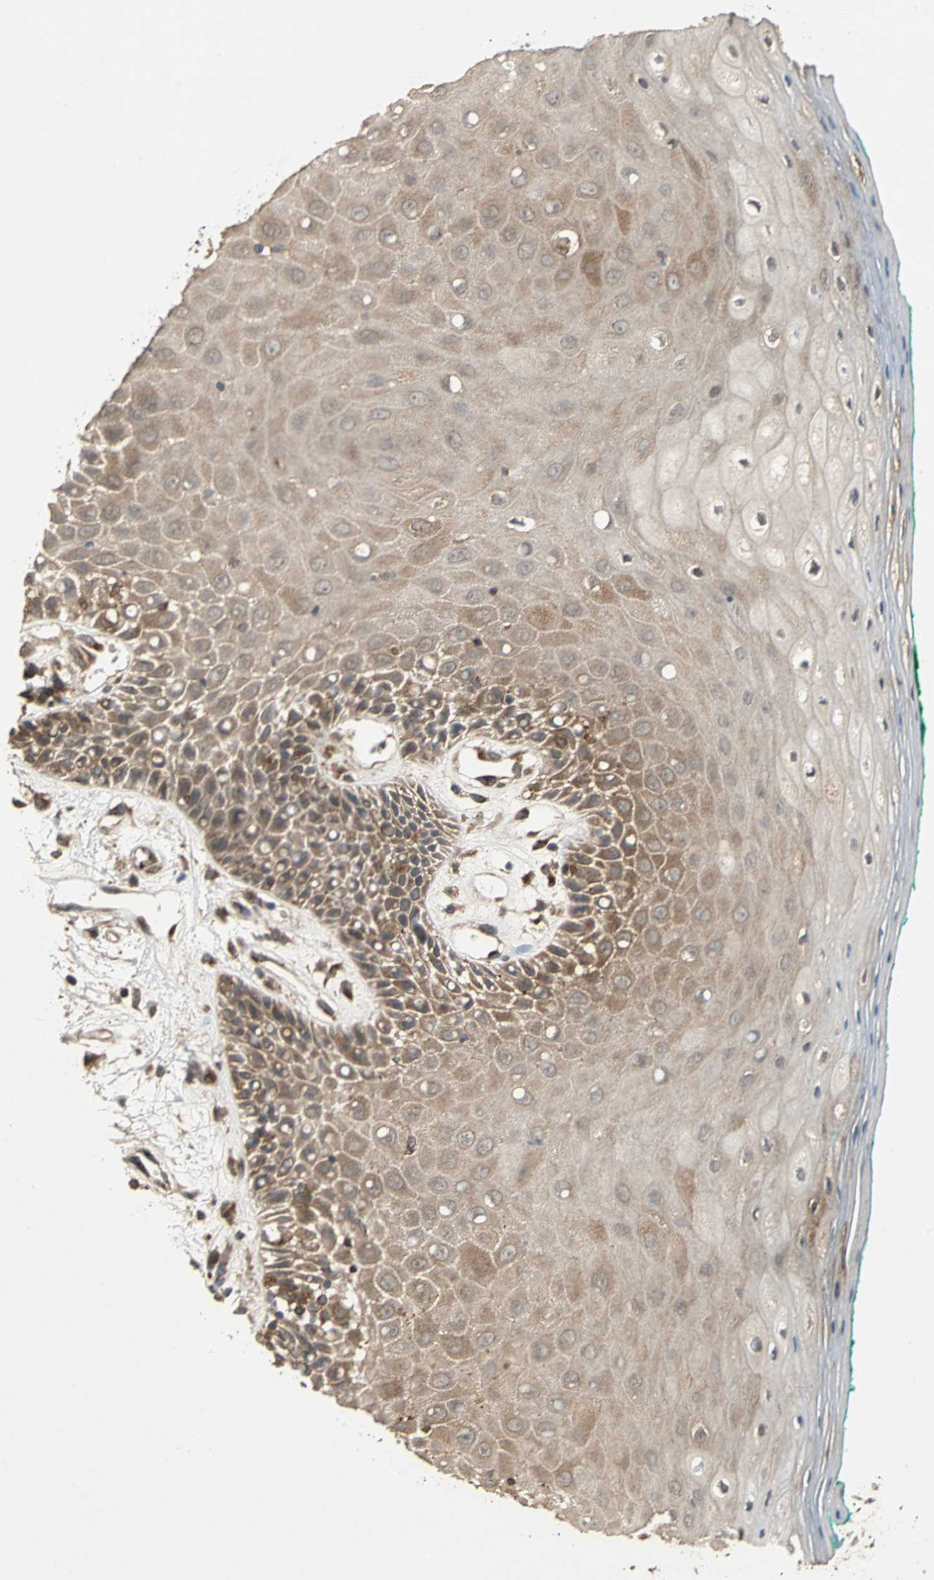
{"staining": {"intensity": "moderate", "quantity": ">75%", "location": "cytoplasmic/membranous"}, "tissue": "oral mucosa", "cell_type": "Squamous epithelial cells", "image_type": "normal", "snomed": [{"axis": "morphology", "description": "Normal tissue, NOS"}, {"axis": "morphology", "description": "Squamous cell carcinoma, NOS"}, {"axis": "topography", "description": "Skeletal muscle"}, {"axis": "topography", "description": "Oral tissue"}, {"axis": "topography", "description": "Head-Neck"}], "caption": "Protein staining of benign oral mucosa exhibits moderate cytoplasmic/membranous staining in about >75% of squamous epithelial cells.", "gene": "NFKBIE", "patient": {"sex": "female", "age": 84}}